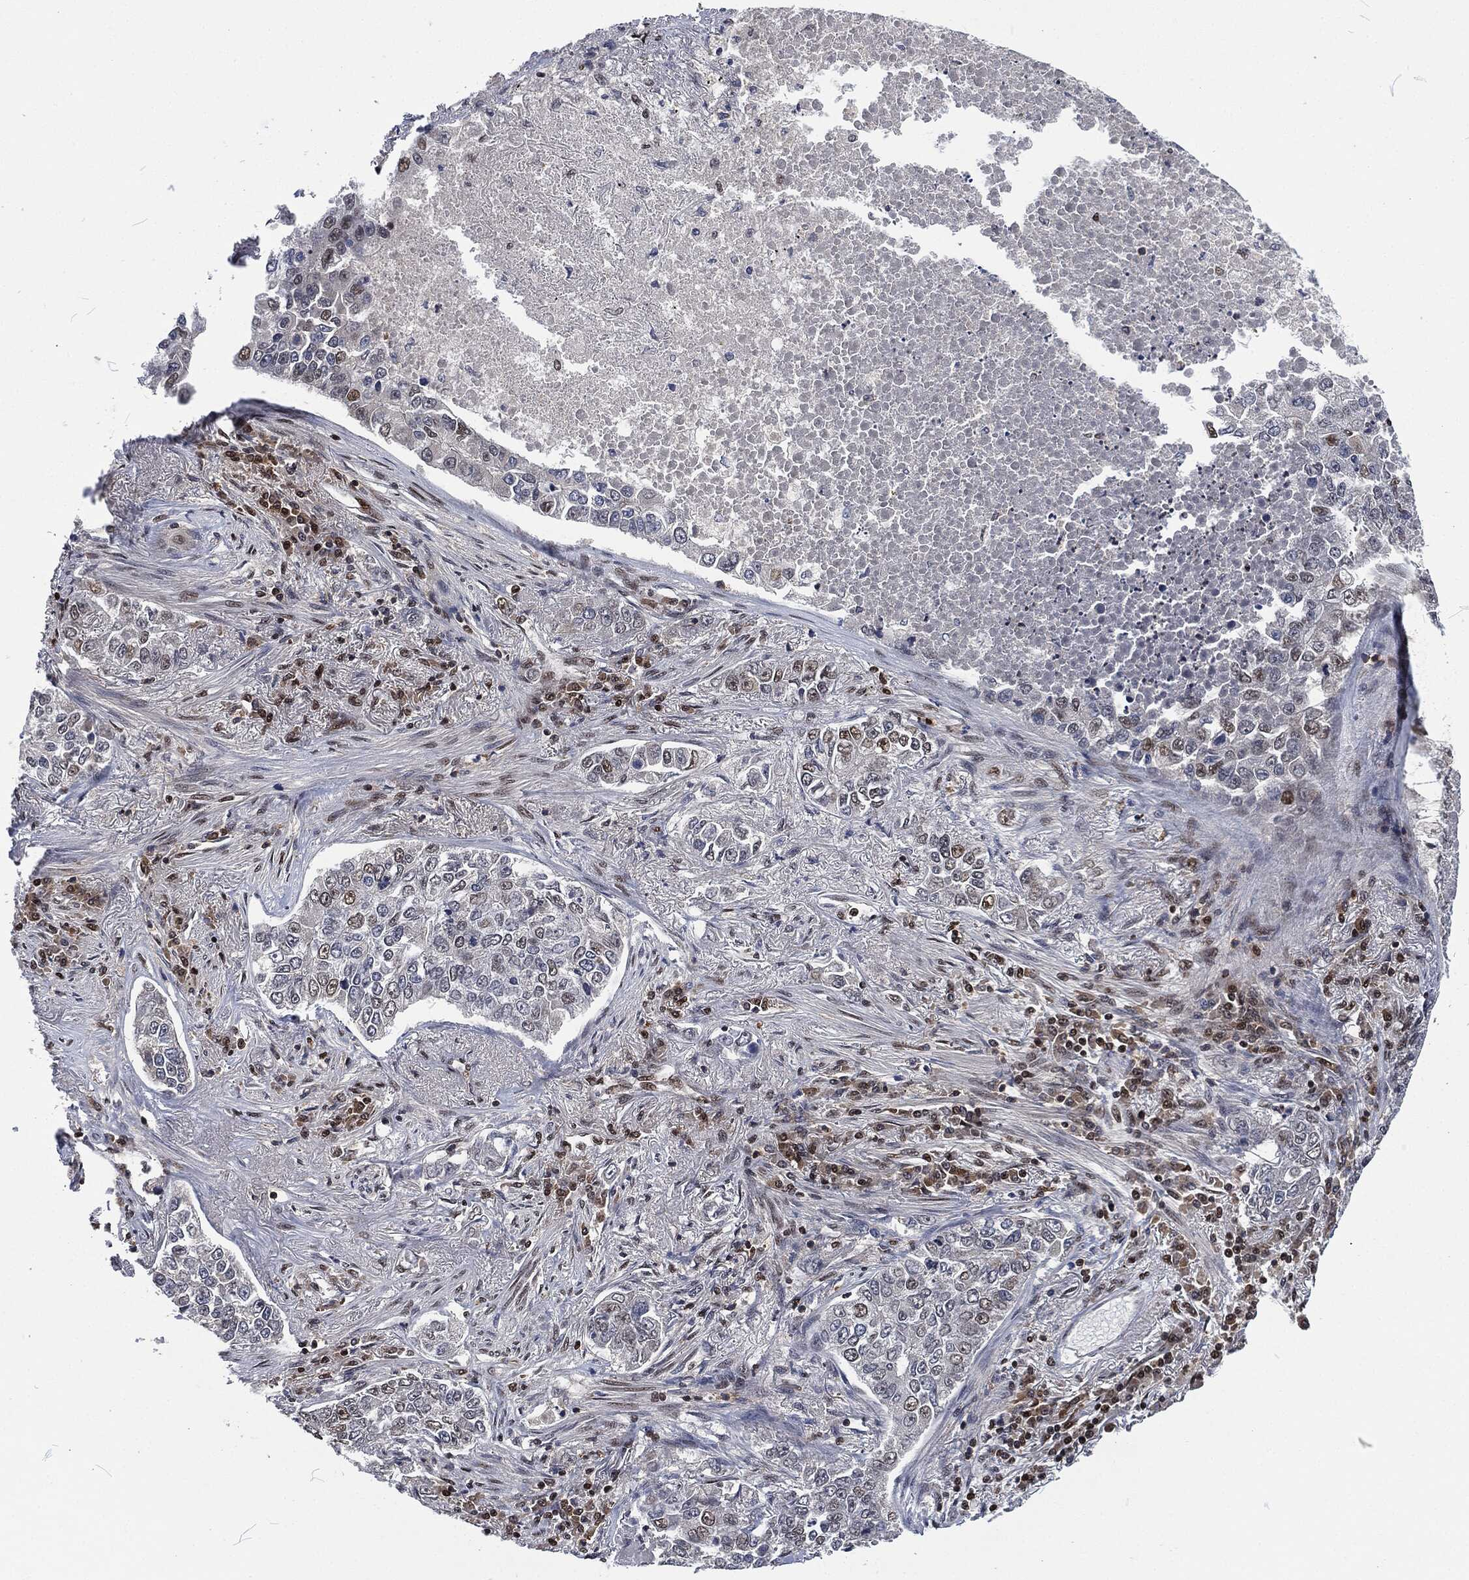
{"staining": {"intensity": "weak", "quantity": "<25%", "location": "nuclear"}, "tissue": "lung cancer", "cell_type": "Tumor cells", "image_type": "cancer", "snomed": [{"axis": "morphology", "description": "Adenocarcinoma, NOS"}, {"axis": "topography", "description": "Lung"}], "caption": "Adenocarcinoma (lung) was stained to show a protein in brown. There is no significant staining in tumor cells.", "gene": "DCPS", "patient": {"sex": "male", "age": 49}}